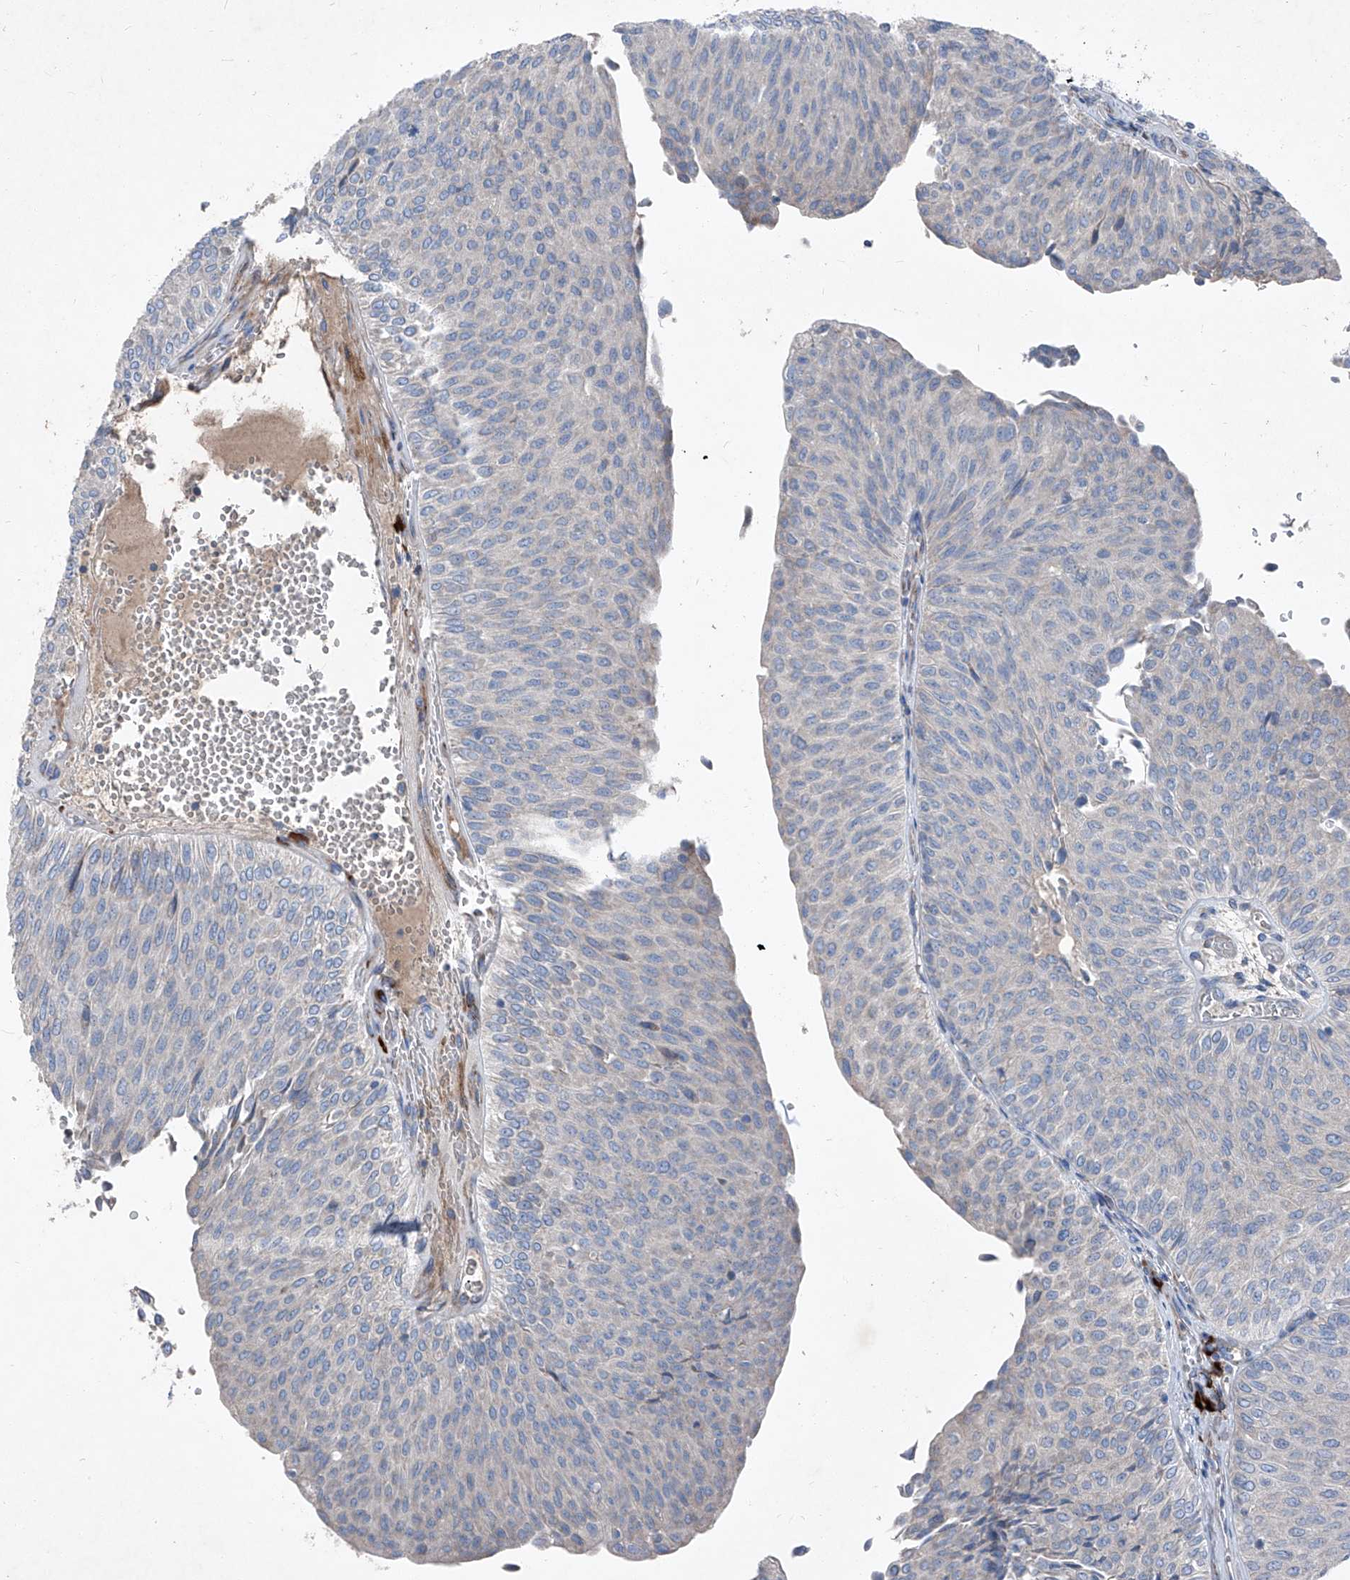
{"staining": {"intensity": "negative", "quantity": "none", "location": "none"}, "tissue": "urothelial cancer", "cell_type": "Tumor cells", "image_type": "cancer", "snomed": [{"axis": "morphology", "description": "Urothelial carcinoma, Low grade"}, {"axis": "topography", "description": "Urinary bladder"}], "caption": "High power microscopy photomicrograph of an immunohistochemistry (IHC) image of urothelial cancer, revealing no significant positivity in tumor cells.", "gene": "IFI27", "patient": {"sex": "male", "age": 78}}